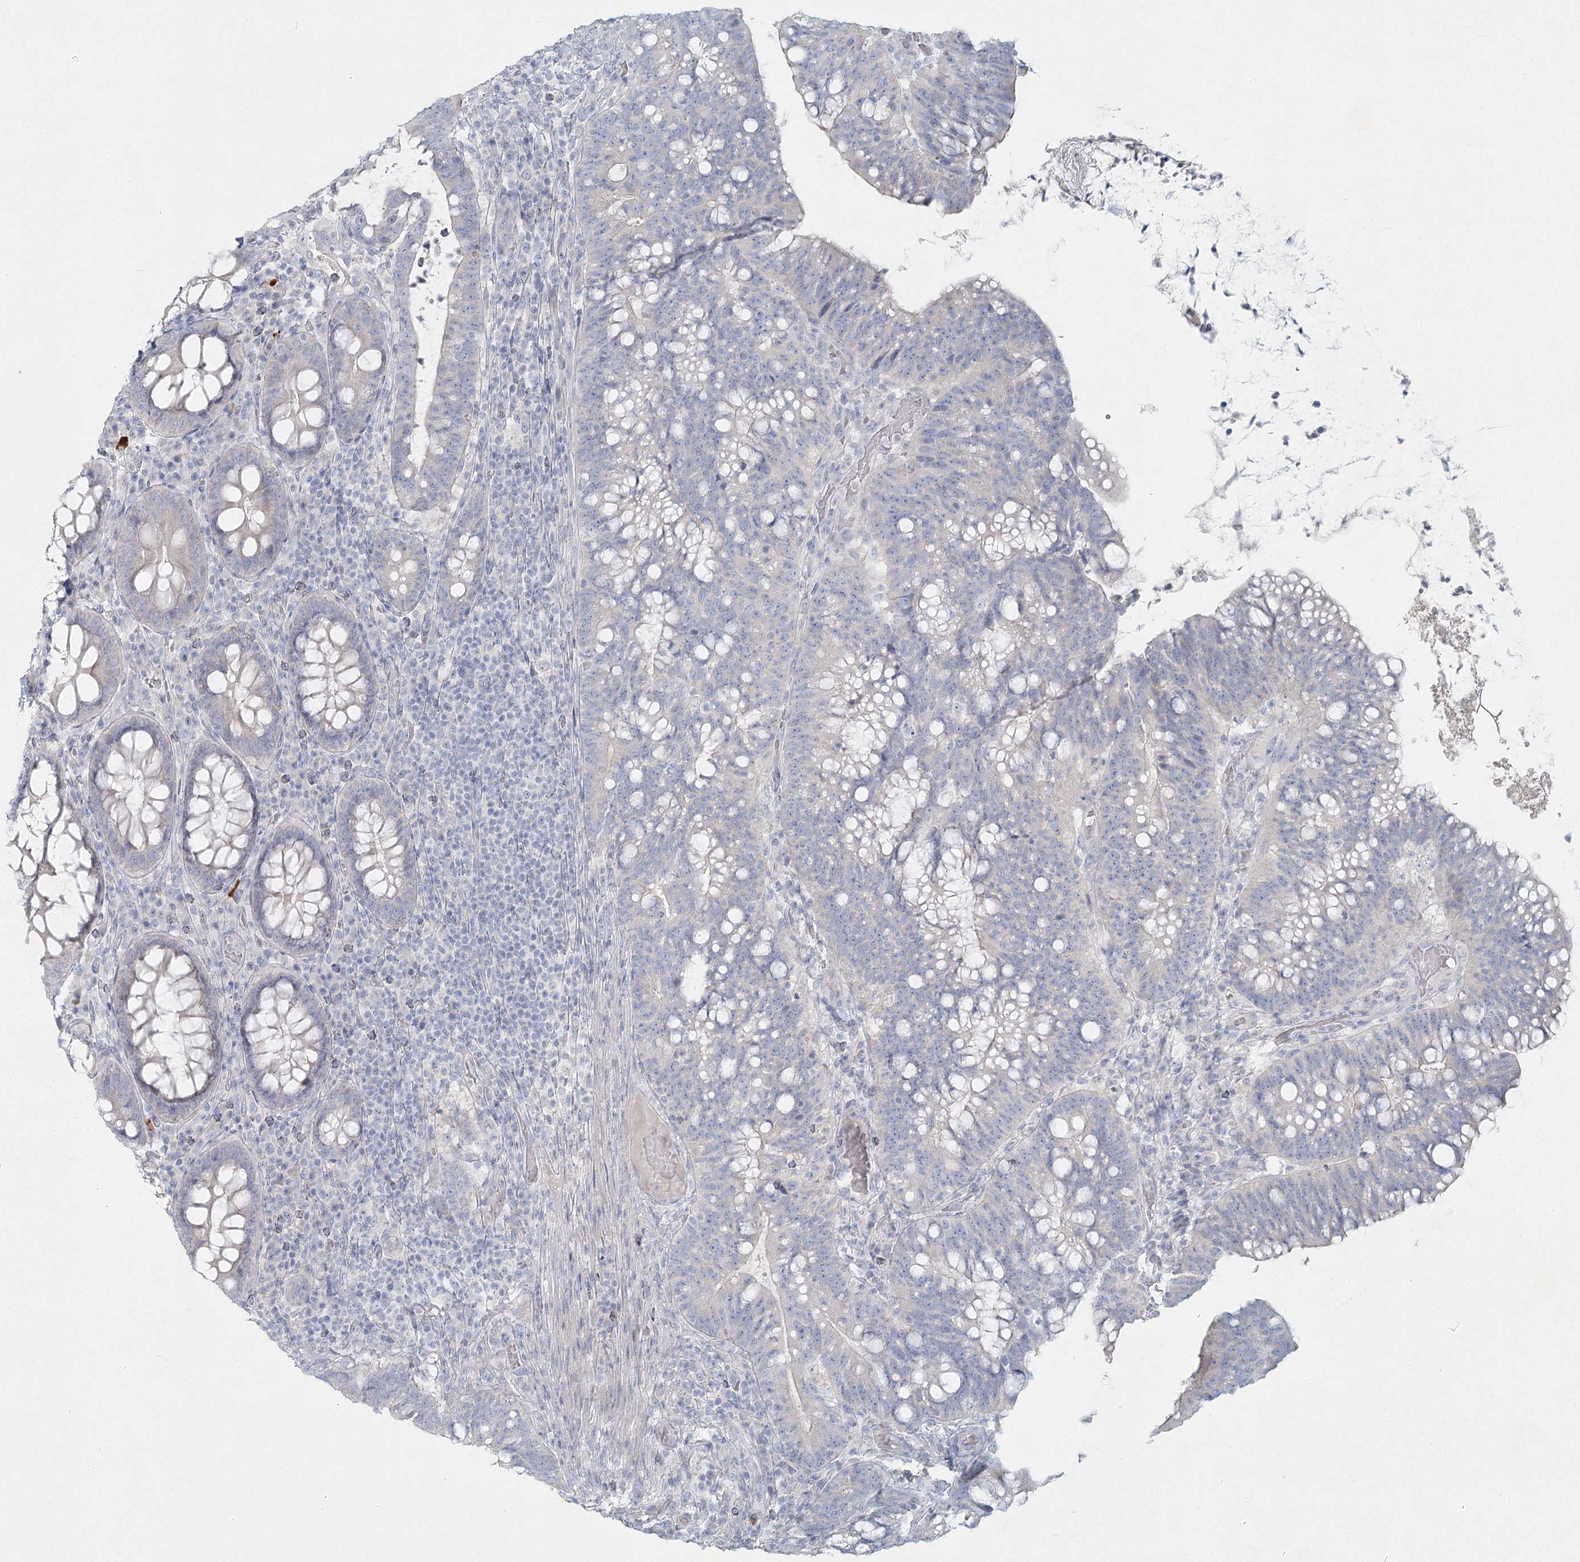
{"staining": {"intensity": "negative", "quantity": "none", "location": "none"}, "tissue": "colorectal cancer", "cell_type": "Tumor cells", "image_type": "cancer", "snomed": [{"axis": "morphology", "description": "Adenocarcinoma, NOS"}, {"axis": "topography", "description": "Colon"}], "caption": "Immunohistochemical staining of human colorectal cancer (adenocarcinoma) shows no significant expression in tumor cells.", "gene": "LRP2BP", "patient": {"sex": "female", "age": 66}}